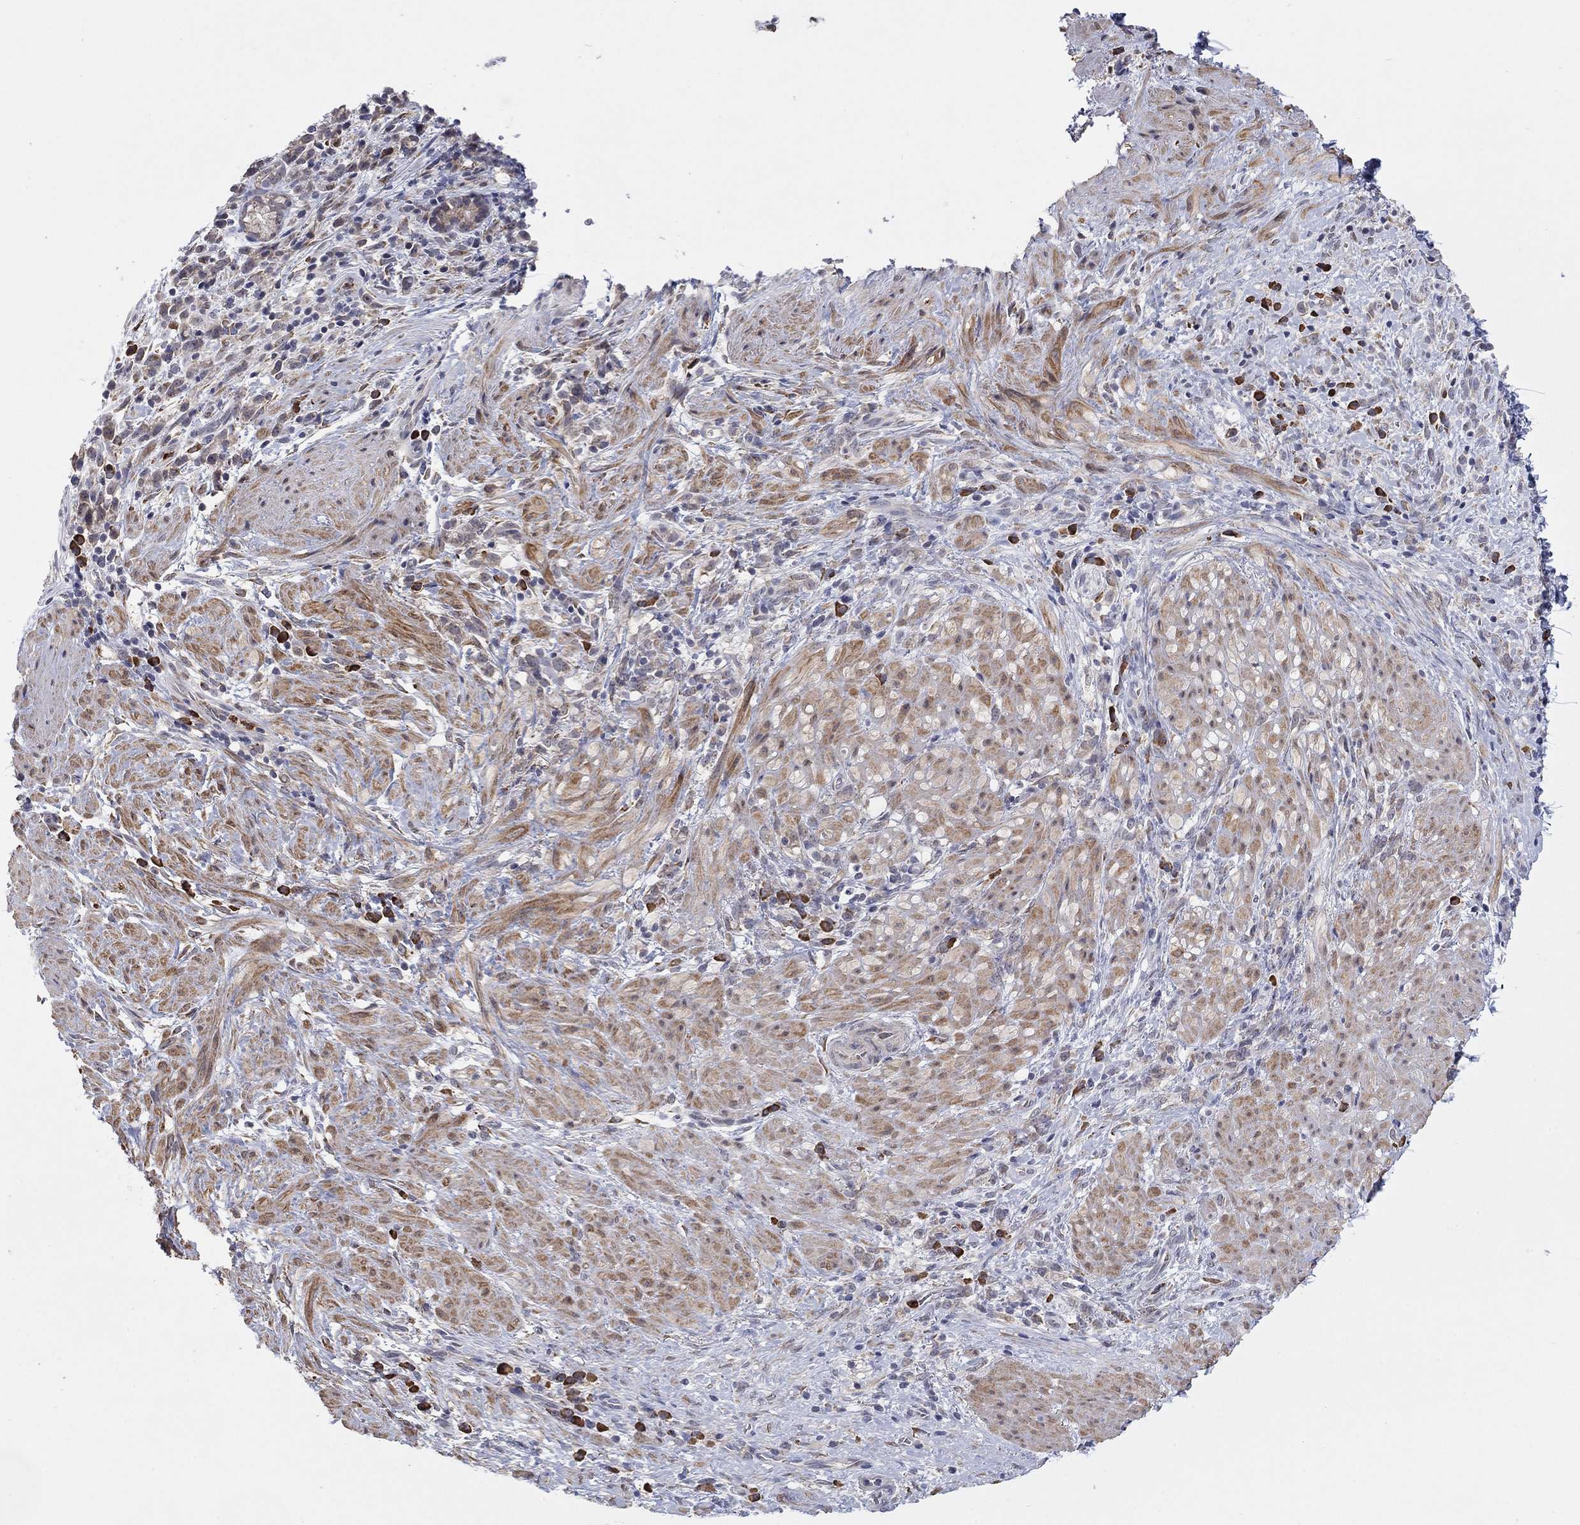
{"staining": {"intensity": "negative", "quantity": "none", "location": "none"}, "tissue": "stomach cancer", "cell_type": "Tumor cells", "image_type": "cancer", "snomed": [{"axis": "morphology", "description": "Adenocarcinoma, NOS"}, {"axis": "topography", "description": "Stomach"}], "caption": "Immunohistochemistry micrograph of stomach cancer stained for a protein (brown), which exhibits no positivity in tumor cells. (DAB (3,3'-diaminobenzidine) immunohistochemistry (IHC), high magnification).", "gene": "MTRFR", "patient": {"sex": "female", "age": 57}}